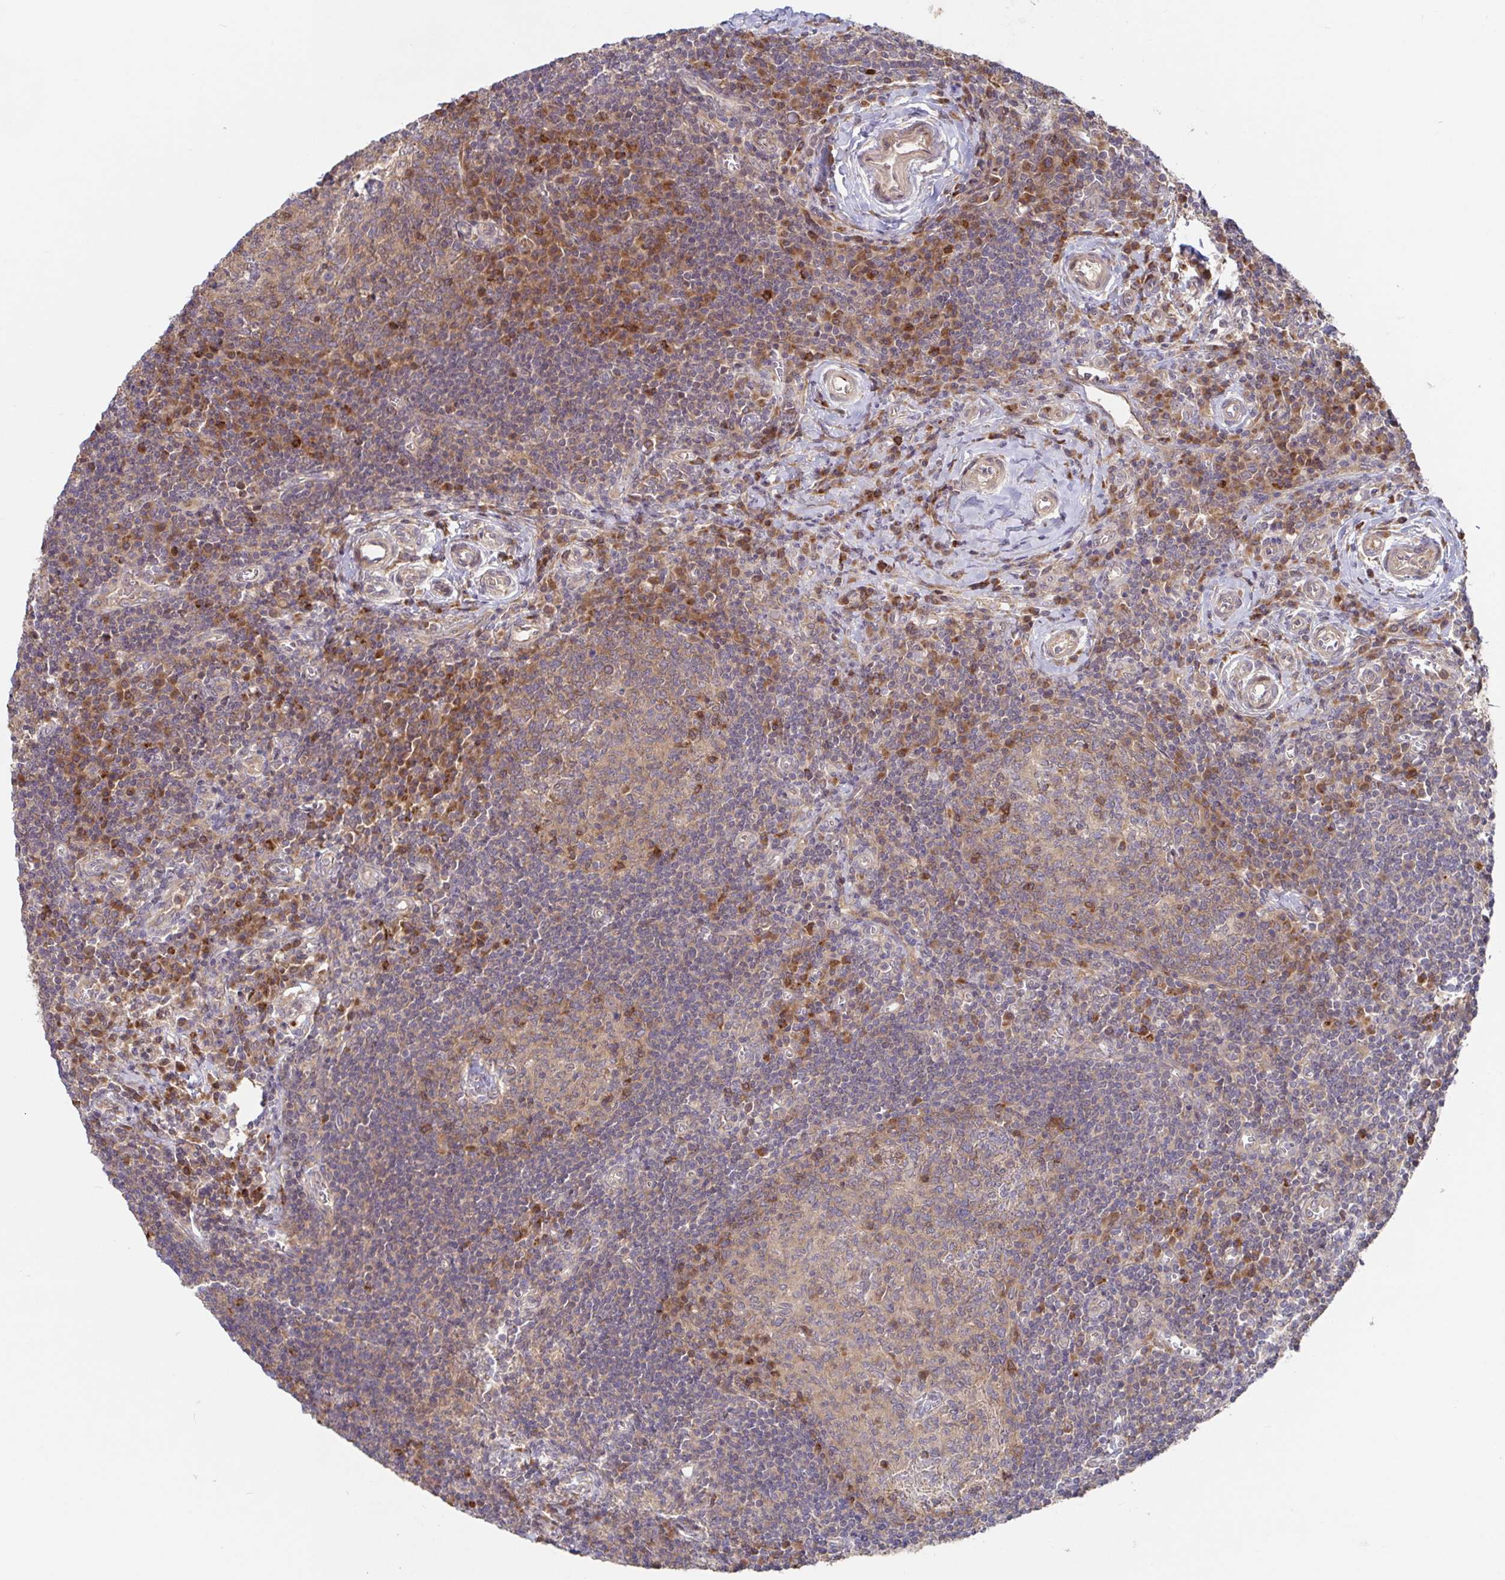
{"staining": {"intensity": "moderate", "quantity": "<25%", "location": "cytoplasmic/membranous"}, "tissue": "lymph node", "cell_type": "Germinal center cells", "image_type": "normal", "snomed": [{"axis": "morphology", "description": "Normal tissue, NOS"}, {"axis": "topography", "description": "Lymph node"}], "caption": "Brown immunohistochemical staining in unremarkable lymph node shows moderate cytoplasmic/membranous expression in approximately <25% of germinal center cells. (brown staining indicates protein expression, while blue staining denotes nuclei).", "gene": "AACS", "patient": {"sex": "male", "age": 67}}